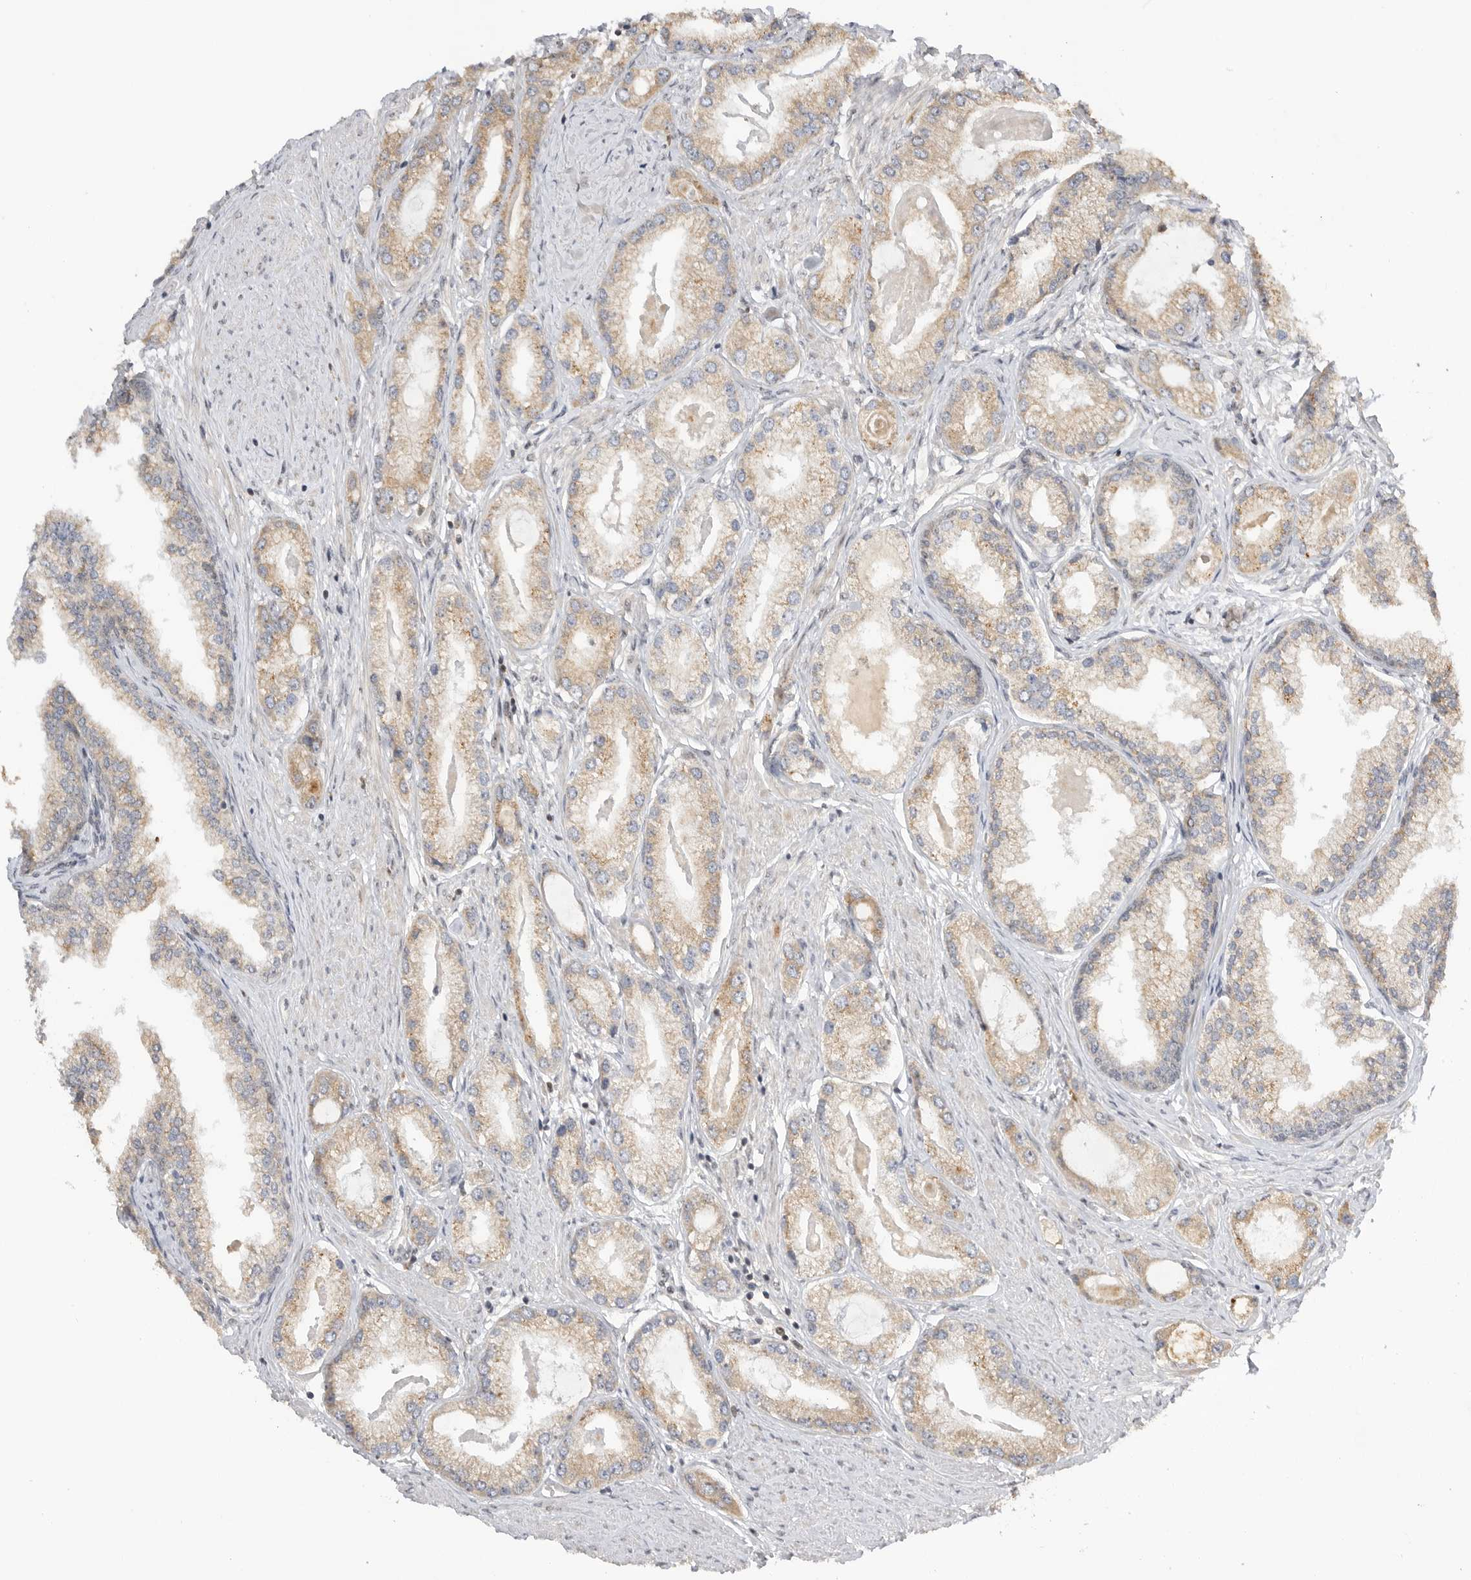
{"staining": {"intensity": "weak", "quantity": ">75%", "location": "cytoplasmic/membranous"}, "tissue": "prostate cancer", "cell_type": "Tumor cells", "image_type": "cancer", "snomed": [{"axis": "morphology", "description": "Adenocarcinoma, Low grade"}, {"axis": "topography", "description": "Prostate"}], "caption": "Brown immunohistochemical staining in human prostate cancer shows weak cytoplasmic/membranous staining in approximately >75% of tumor cells. Nuclei are stained in blue.", "gene": "ALKAL1", "patient": {"sex": "male", "age": 62}}